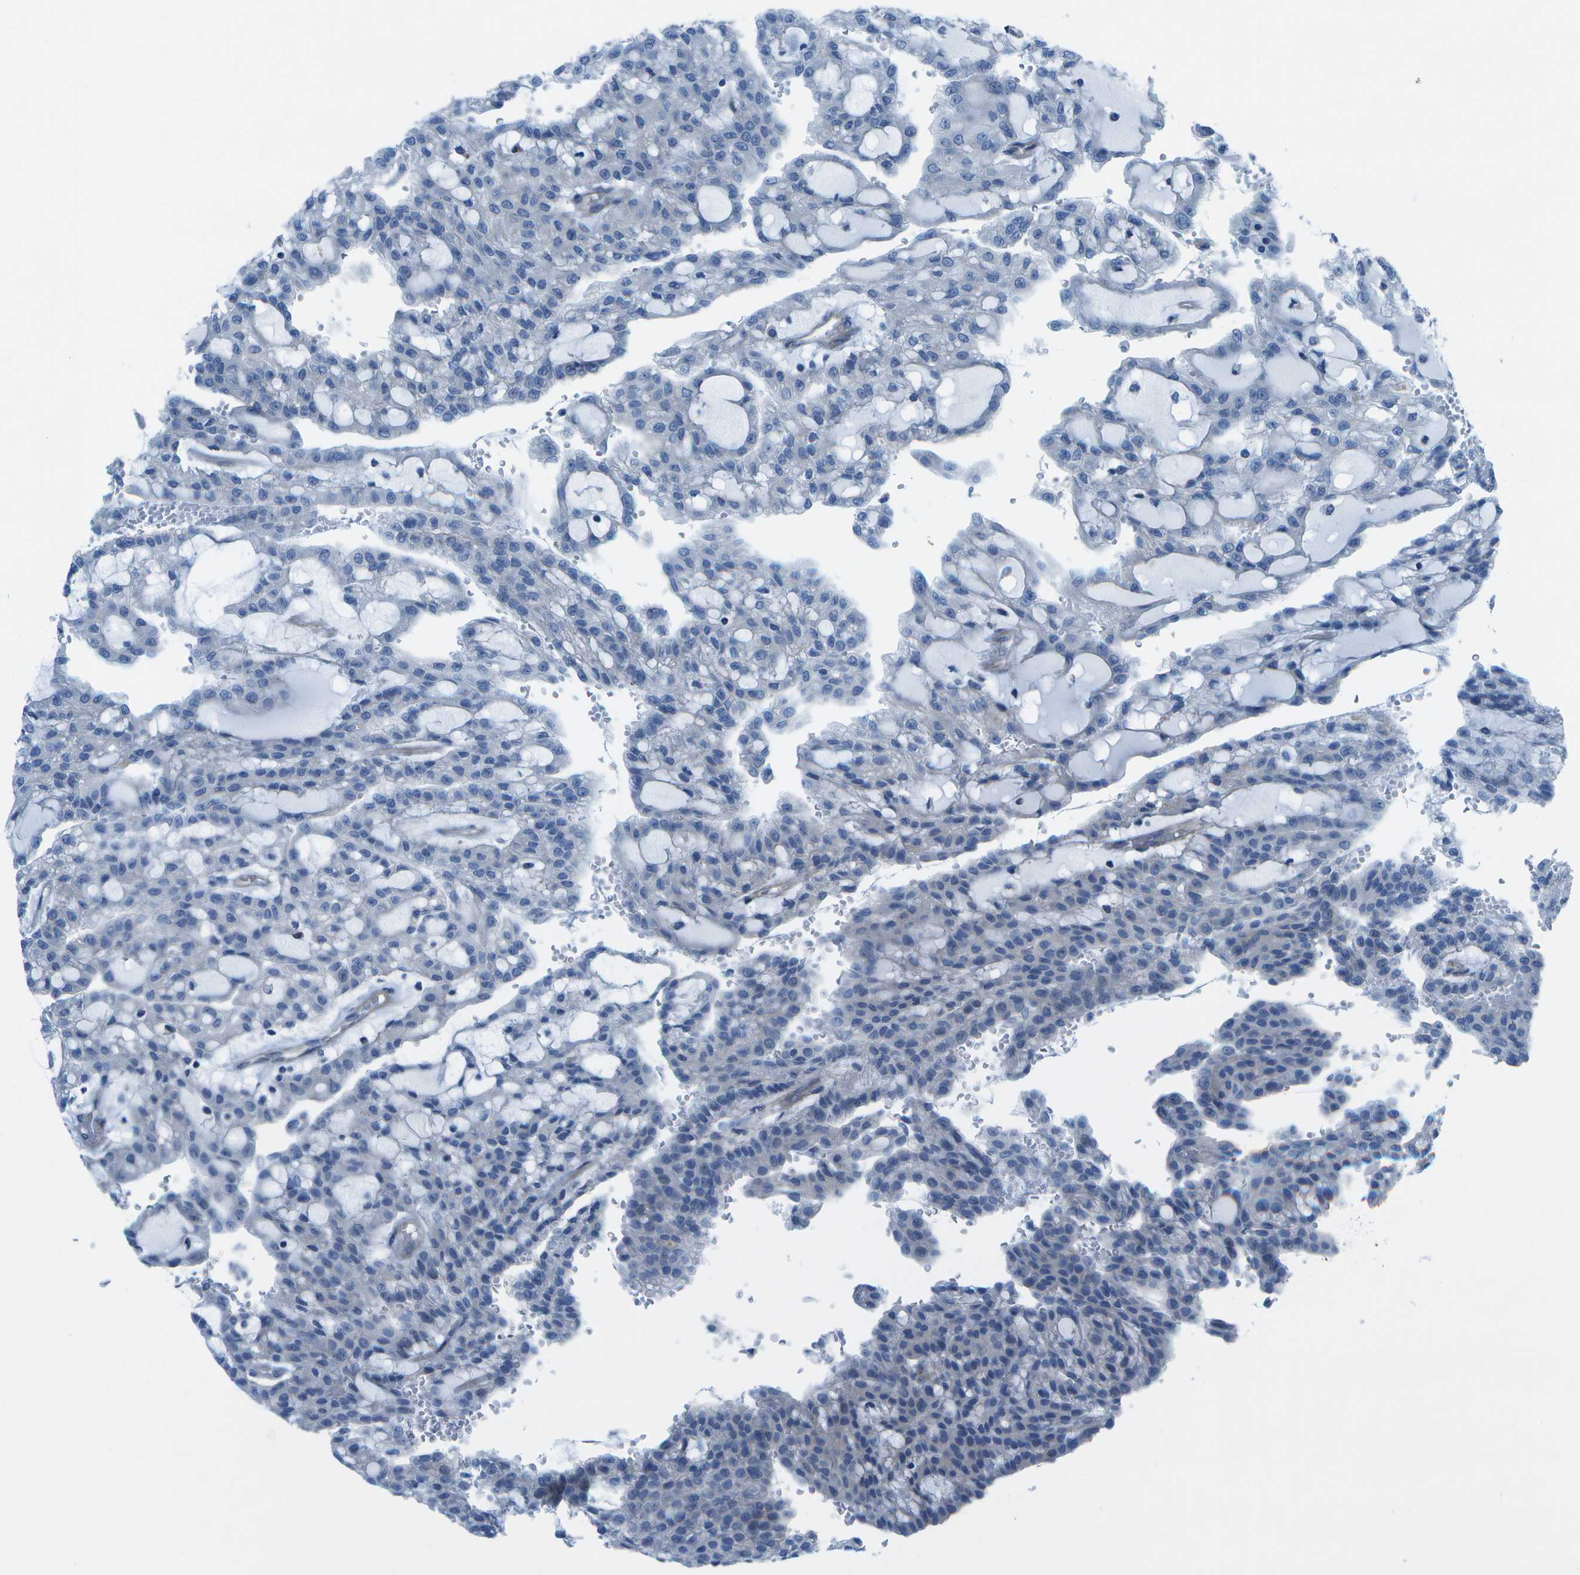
{"staining": {"intensity": "negative", "quantity": "none", "location": "none"}, "tissue": "renal cancer", "cell_type": "Tumor cells", "image_type": "cancer", "snomed": [{"axis": "morphology", "description": "Adenocarcinoma, NOS"}, {"axis": "topography", "description": "Kidney"}], "caption": "Renal cancer (adenocarcinoma) was stained to show a protein in brown. There is no significant staining in tumor cells. Nuclei are stained in blue.", "gene": "SORBS3", "patient": {"sex": "male", "age": 63}}